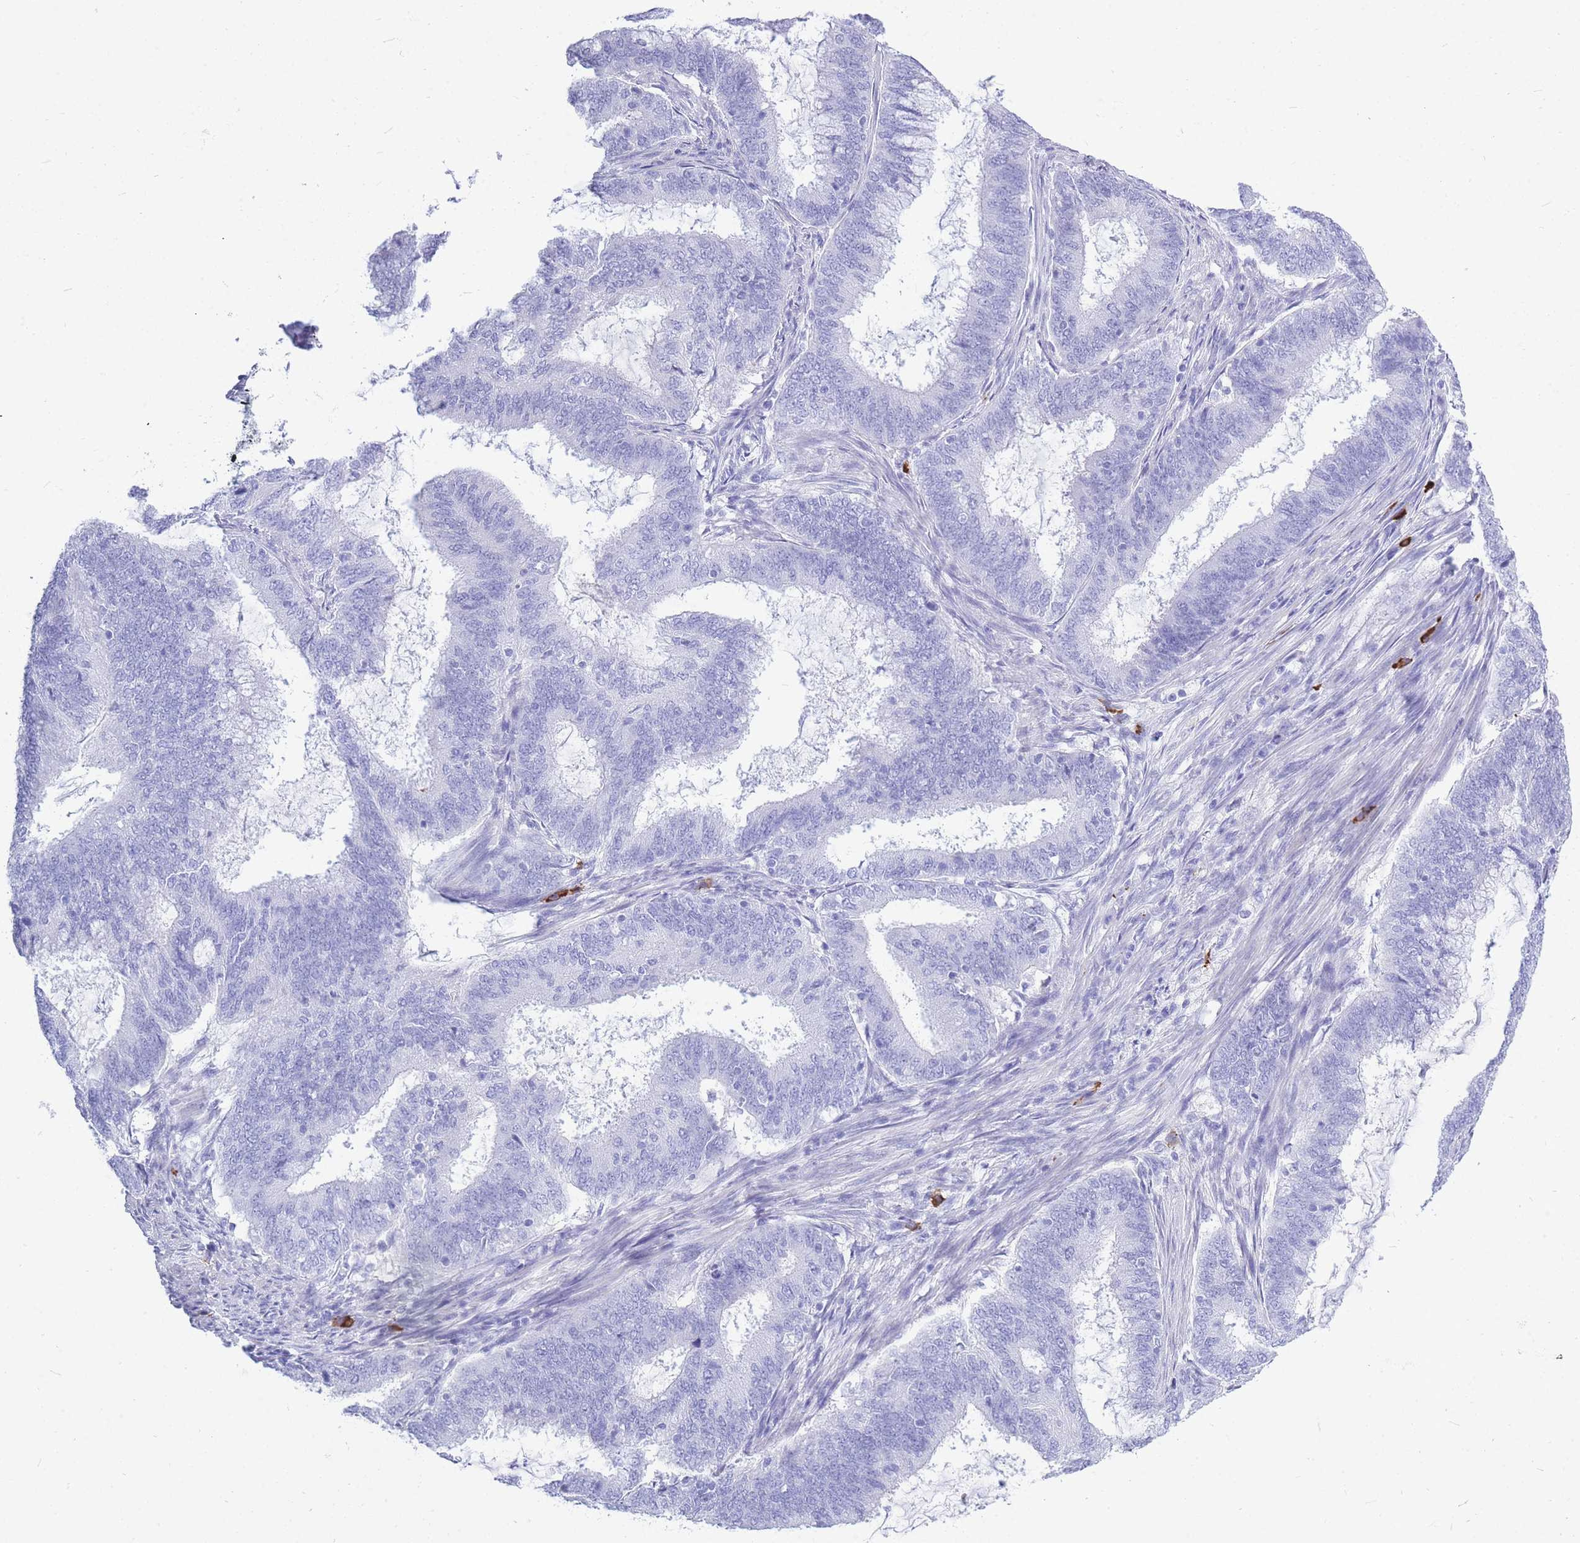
{"staining": {"intensity": "negative", "quantity": "none", "location": "none"}, "tissue": "endometrial cancer", "cell_type": "Tumor cells", "image_type": "cancer", "snomed": [{"axis": "morphology", "description": "Adenocarcinoma, NOS"}, {"axis": "topography", "description": "Endometrium"}], "caption": "Immunohistochemistry (IHC) of endometrial cancer (adenocarcinoma) shows no positivity in tumor cells.", "gene": "ZFP62", "patient": {"sex": "female", "age": 51}}